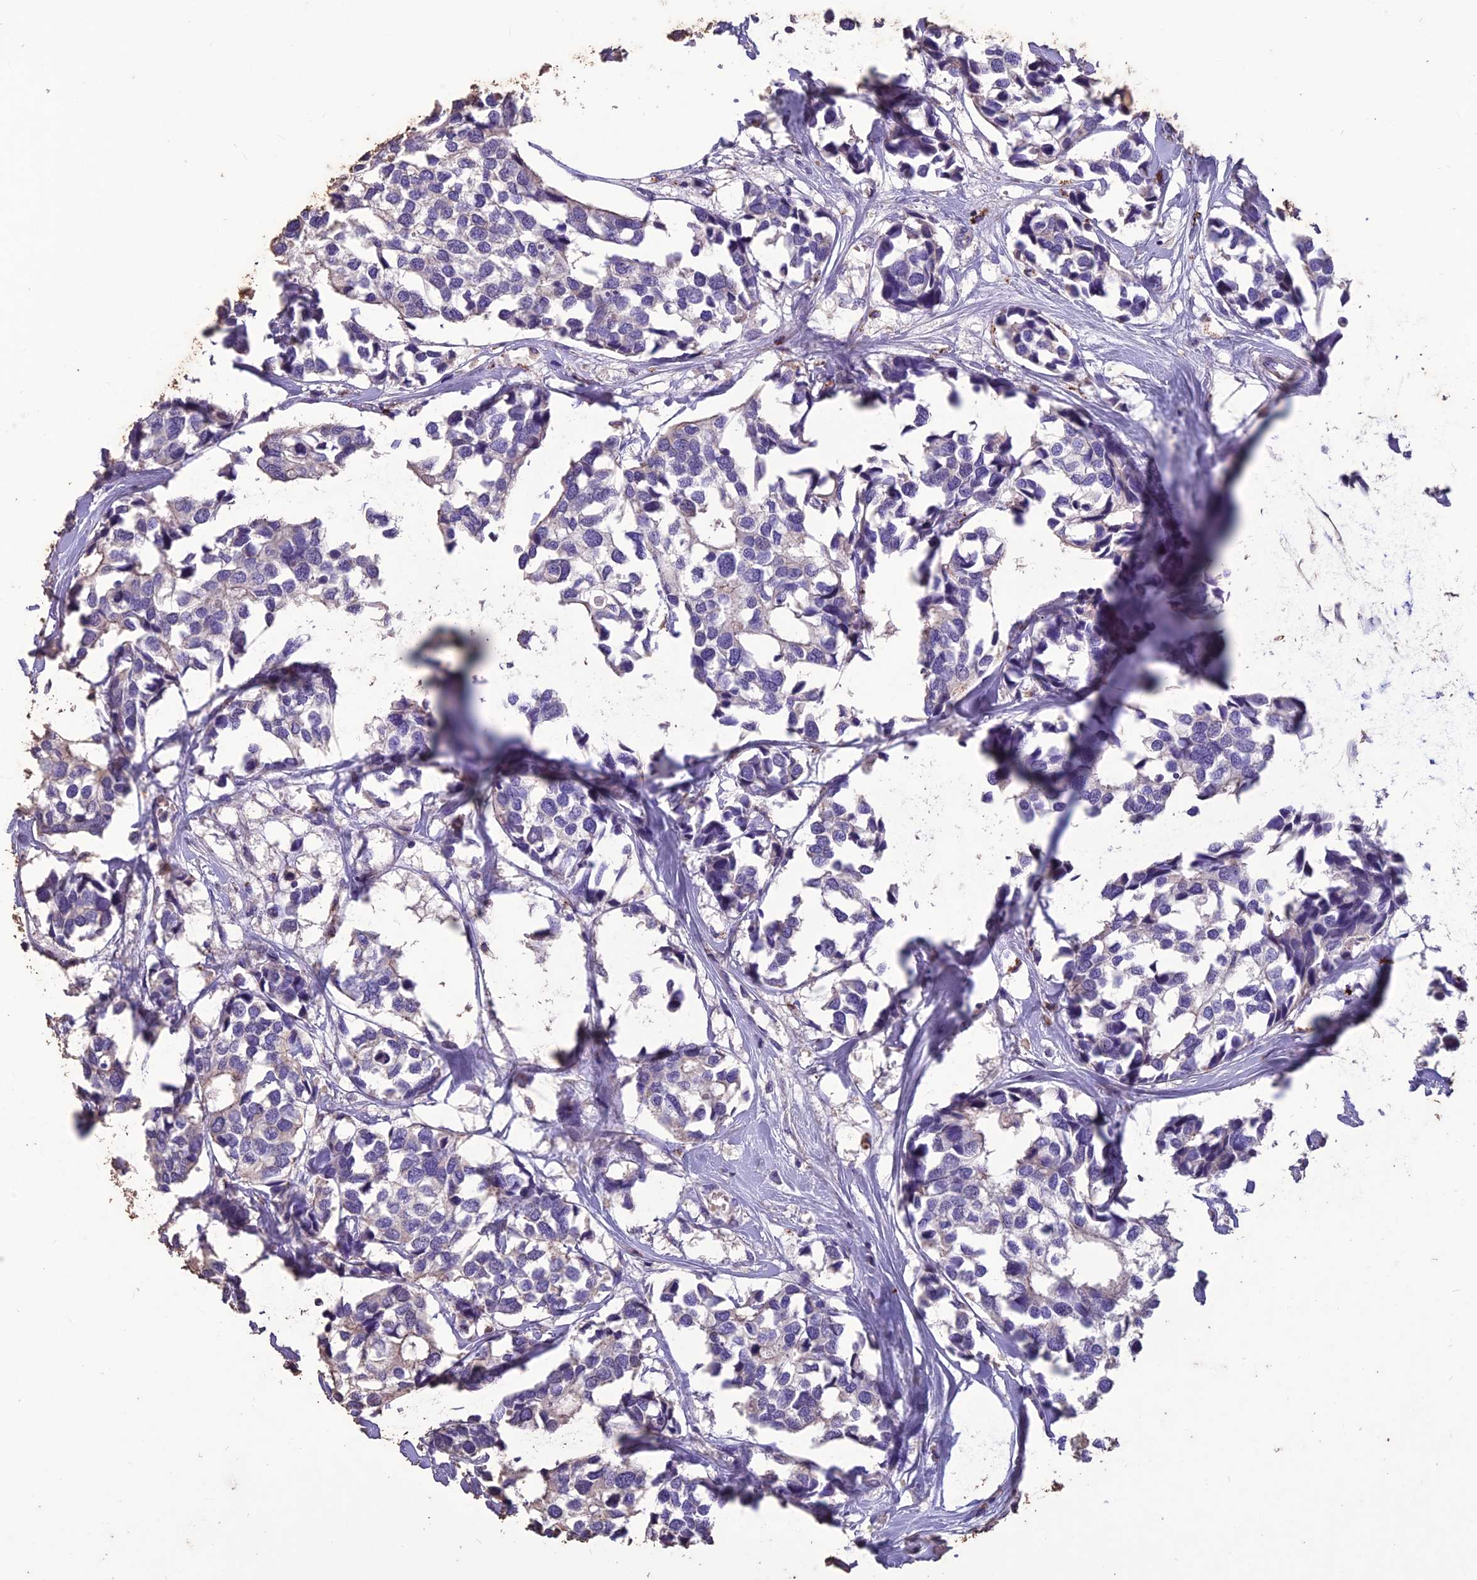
{"staining": {"intensity": "negative", "quantity": "none", "location": "none"}, "tissue": "breast cancer", "cell_type": "Tumor cells", "image_type": "cancer", "snomed": [{"axis": "morphology", "description": "Duct carcinoma"}, {"axis": "topography", "description": "Breast"}], "caption": "Immunohistochemistry (IHC) micrograph of human breast intraductal carcinoma stained for a protein (brown), which displays no expression in tumor cells.", "gene": "IFT172", "patient": {"sex": "female", "age": 83}}